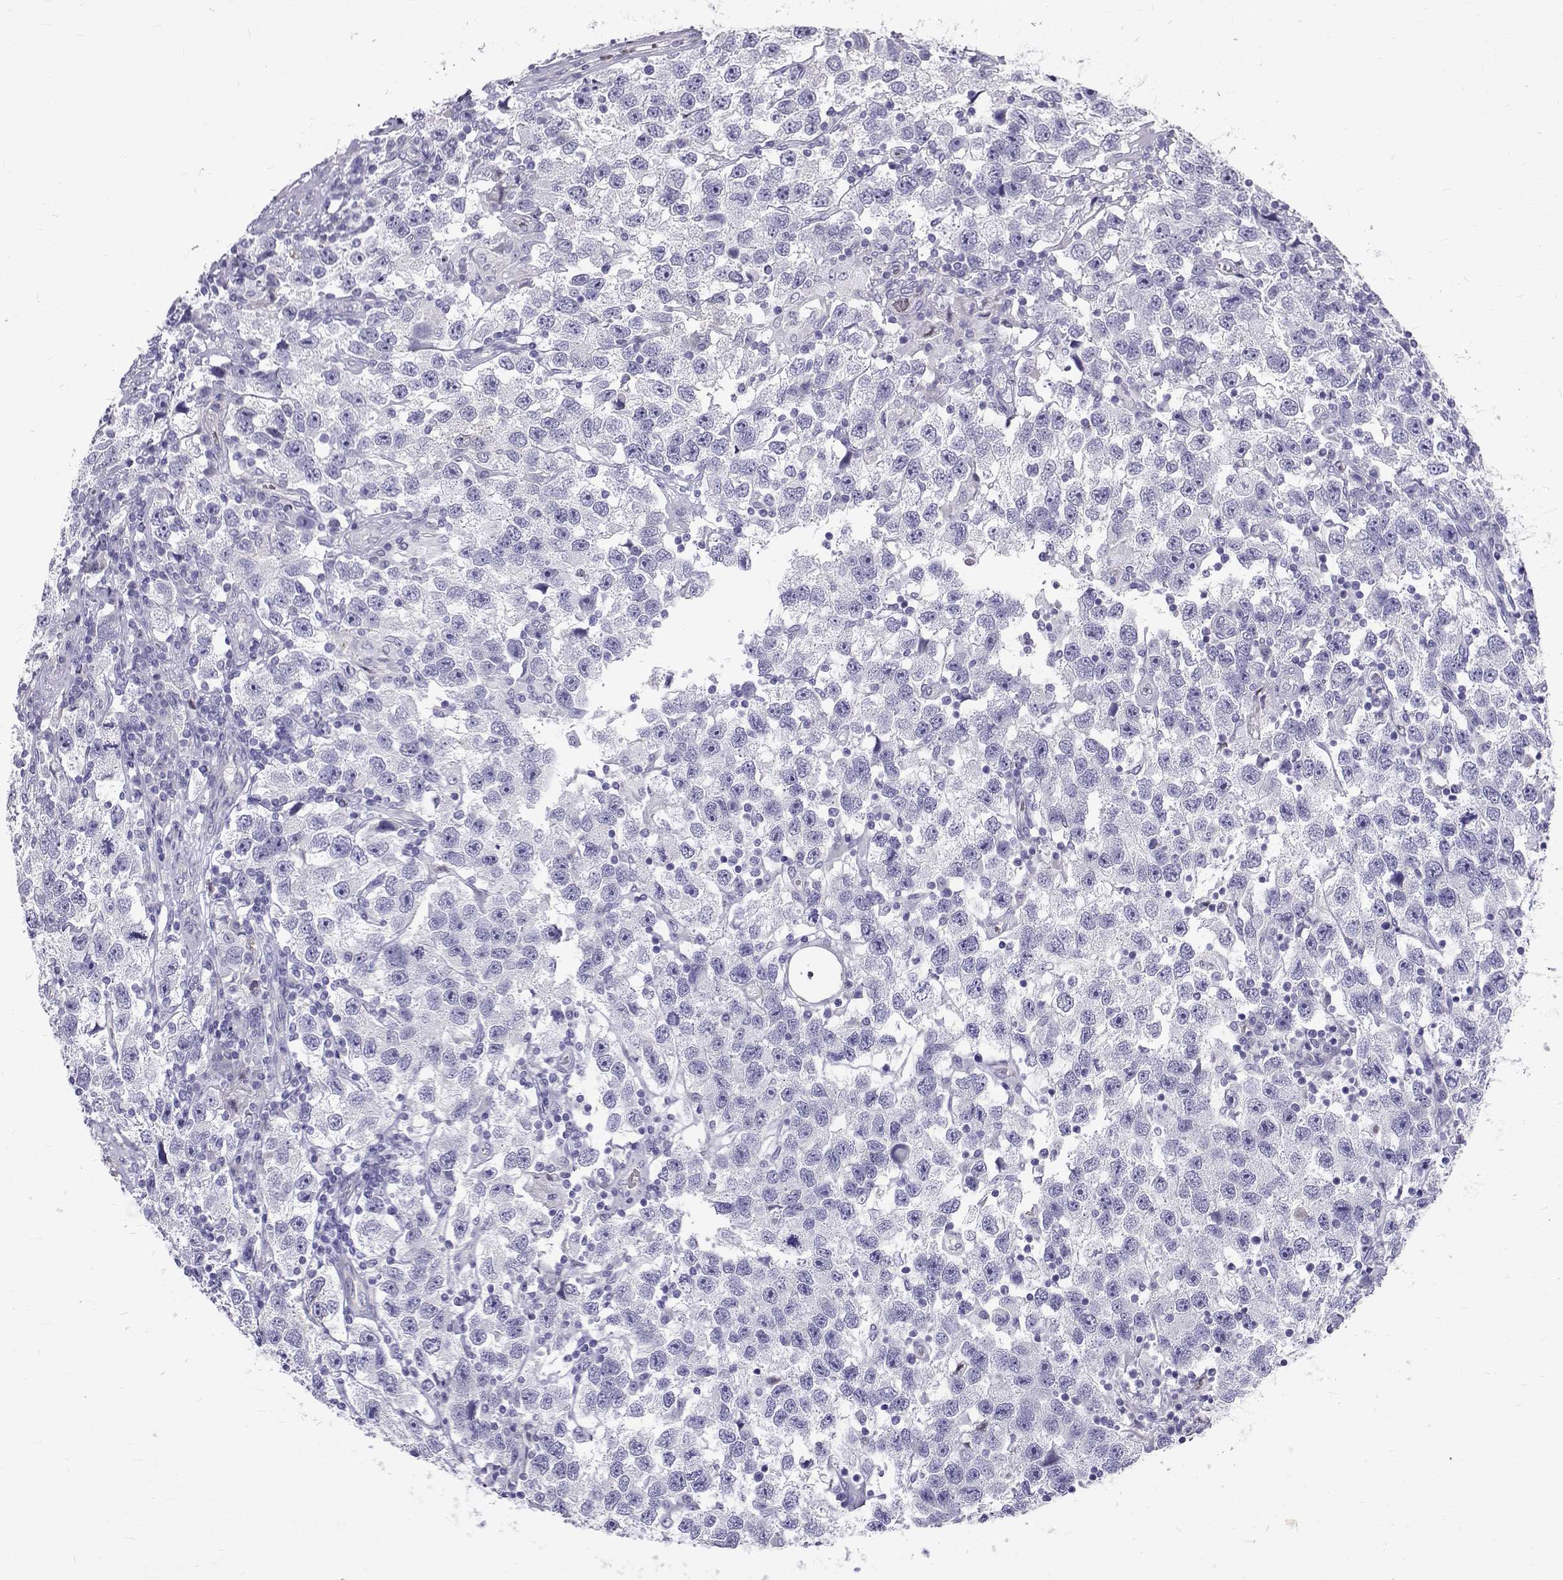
{"staining": {"intensity": "negative", "quantity": "none", "location": "none"}, "tissue": "testis cancer", "cell_type": "Tumor cells", "image_type": "cancer", "snomed": [{"axis": "morphology", "description": "Seminoma, NOS"}, {"axis": "topography", "description": "Testis"}], "caption": "The micrograph shows no significant expression in tumor cells of testis seminoma.", "gene": "IGSF1", "patient": {"sex": "male", "age": 26}}